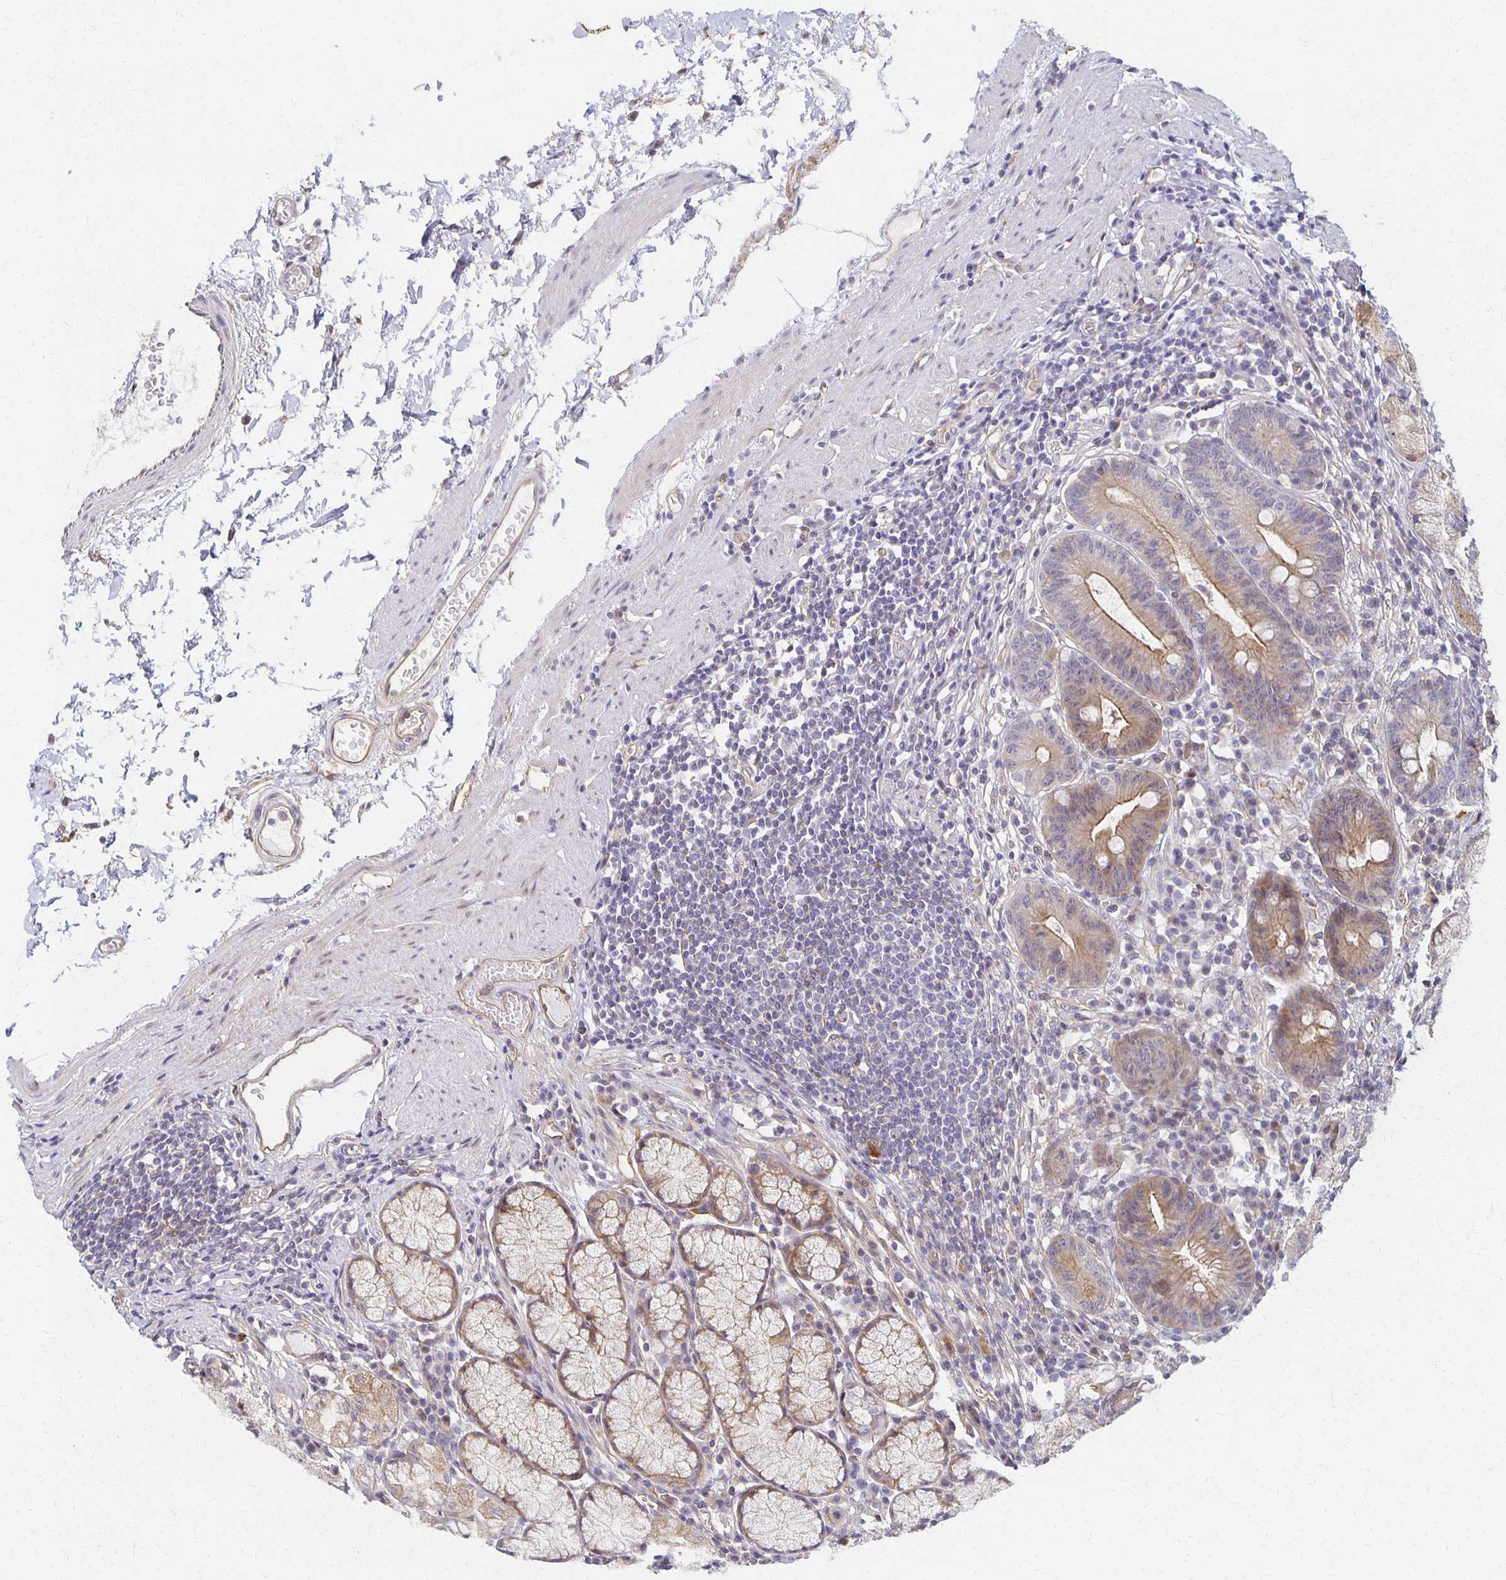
{"staining": {"intensity": "moderate", "quantity": ">75%", "location": "cytoplasmic/membranous"}, "tissue": "stomach", "cell_type": "Glandular cells", "image_type": "normal", "snomed": [{"axis": "morphology", "description": "Normal tissue, NOS"}, {"axis": "topography", "description": "Stomach"}], "caption": "Protein analysis of normal stomach displays moderate cytoplasmic/membranous staining in approximately >75% of glandular cells. (DAB IHC, brown staining for protein, blue staining for nuclei).", "gene": "SORL1", "patient": {"sex": "male", "age": 55}}